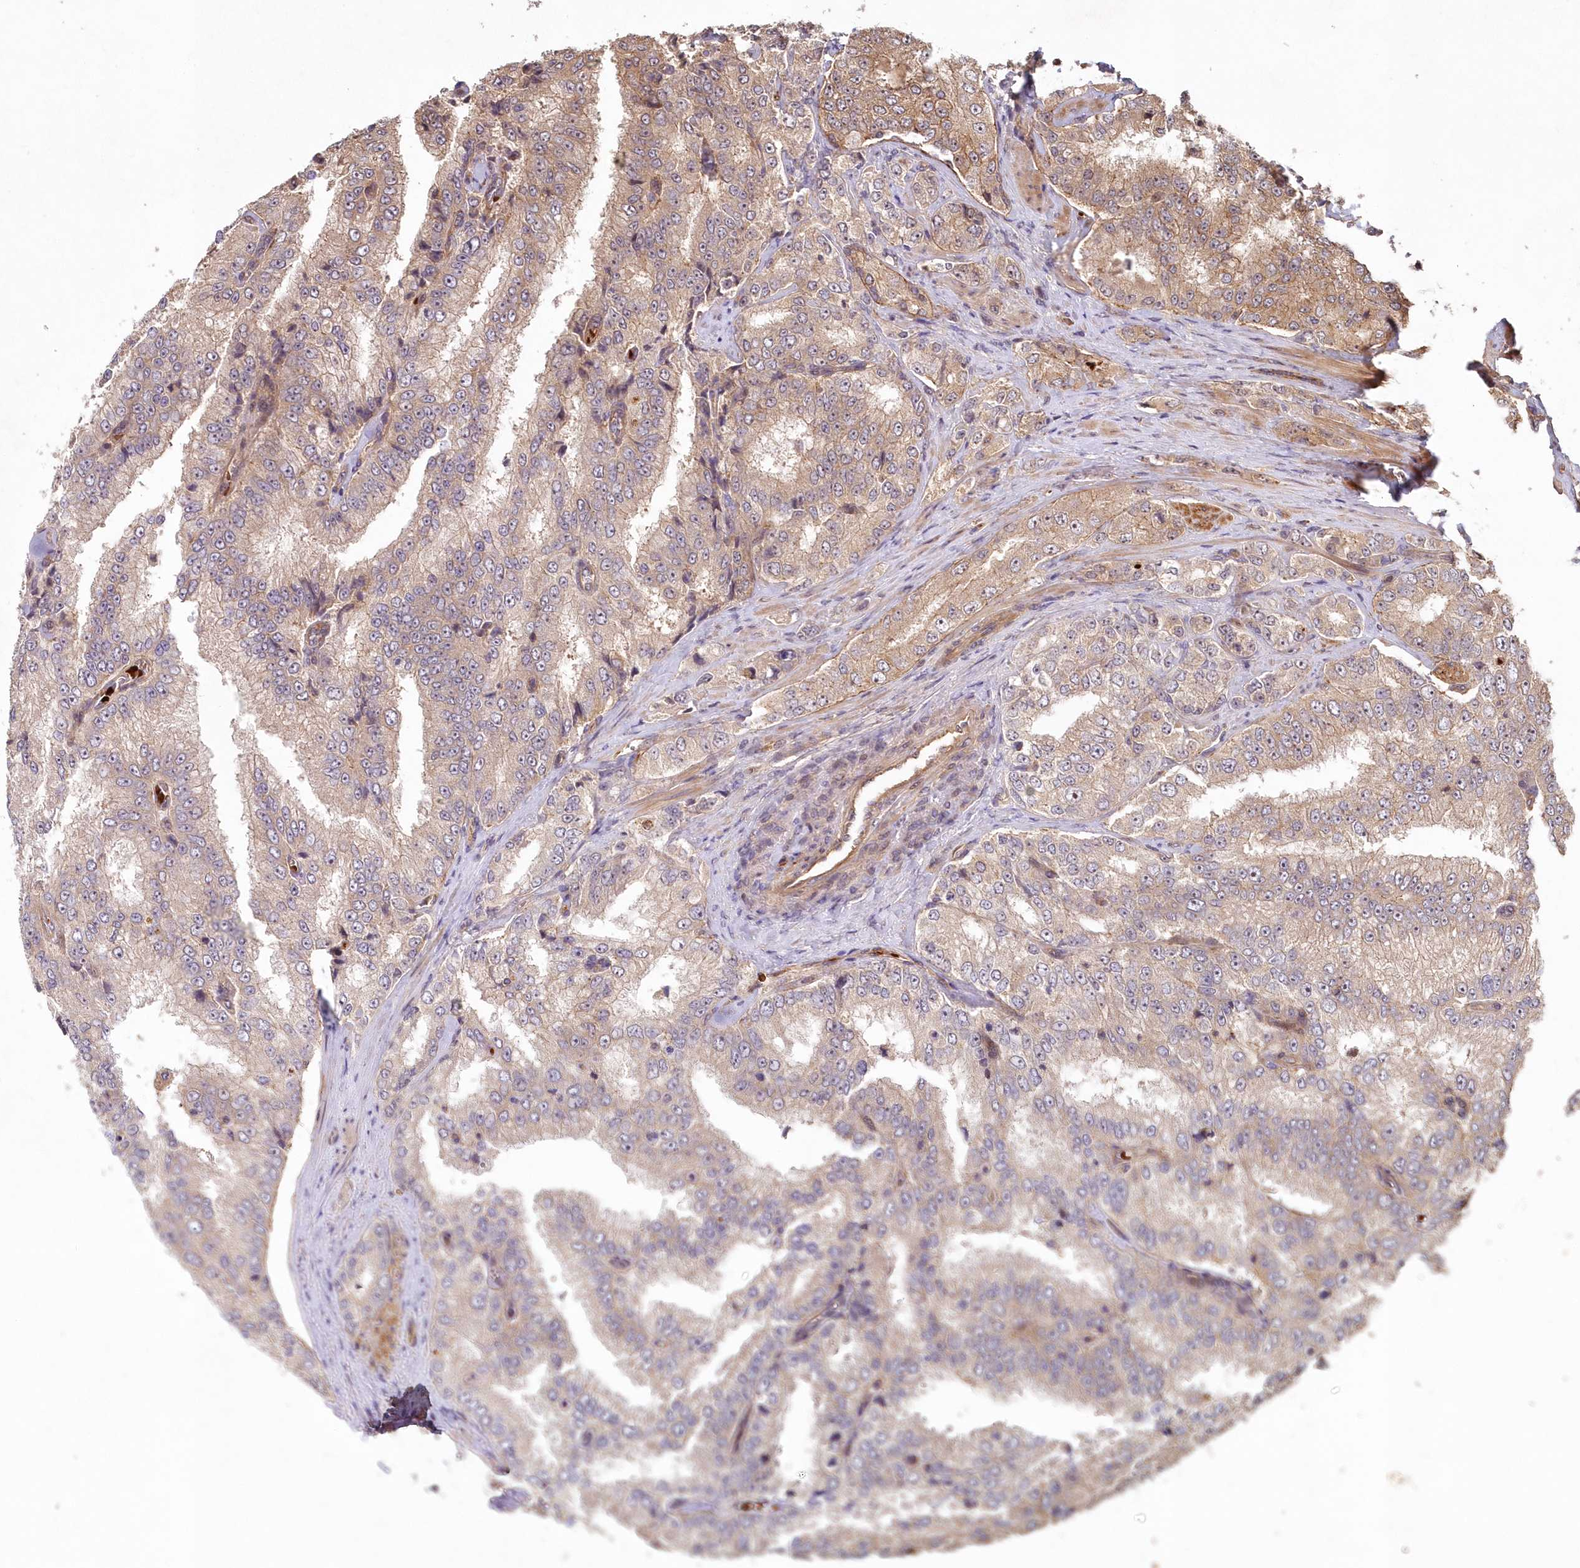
{"staining": {"intensity": "moderate", "quantity": "25%-75%", "location": "cytoplasmic/membranous"}, "tissue": "prostate cancer", "cell_type": "Tumor cells", "image_type": "cancer", "snomed": [{"axis": "morphology", "description": "Adenocarcinoma, High grade"}, {"axis": "topography", "description": "Prostate"}], "caption": "Protein staining of prostate cancer tissue displays moderate cytoplasmic/membranous staining in approximately 25%-75% of tumor cells.", "gene": "HYCC2", "patient": {"sex": "male", "age": 58}}